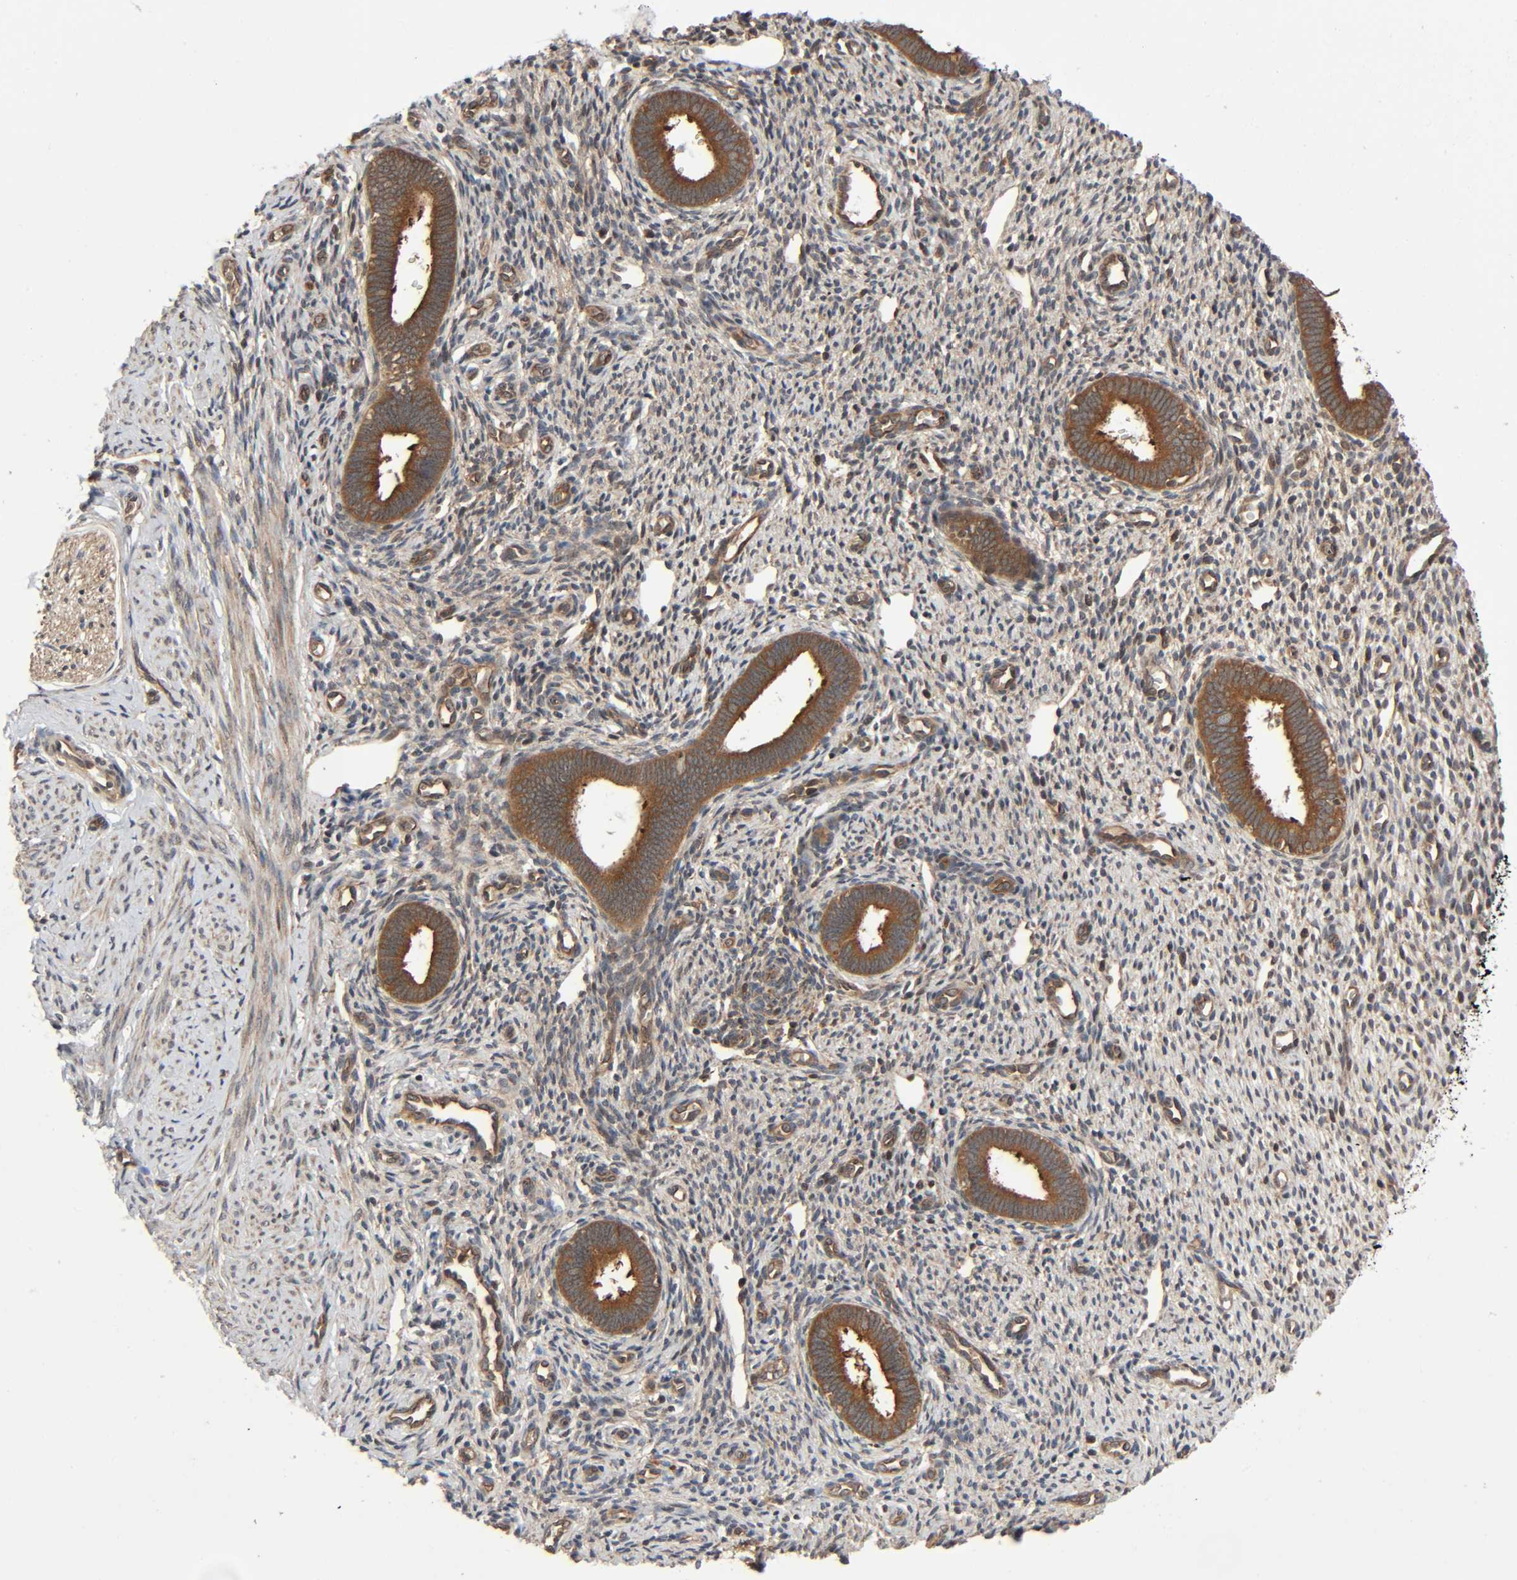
{"staining": {"intensity": "weak", "quantity": ">75%", "location": "cytoplasmic/membranous"}, "tissue": "endometrium", "cell_type": "Cells in endometrial stroma", "image_type": "normal", "snomed": [{"axis": "morphology", "description": "Normal tissue, NOS"}, {"axis": "topography", "description": "Endometrium"}], "caption": "Unremarkable endometrium reveals weak cytoplasmic/membranous expression in approximately >75% of cells in endometrial stroma, visualized by immunohistochemistry.", "gene": "PPP2R1B", "patient": {"sex": "female", "age": 27}}